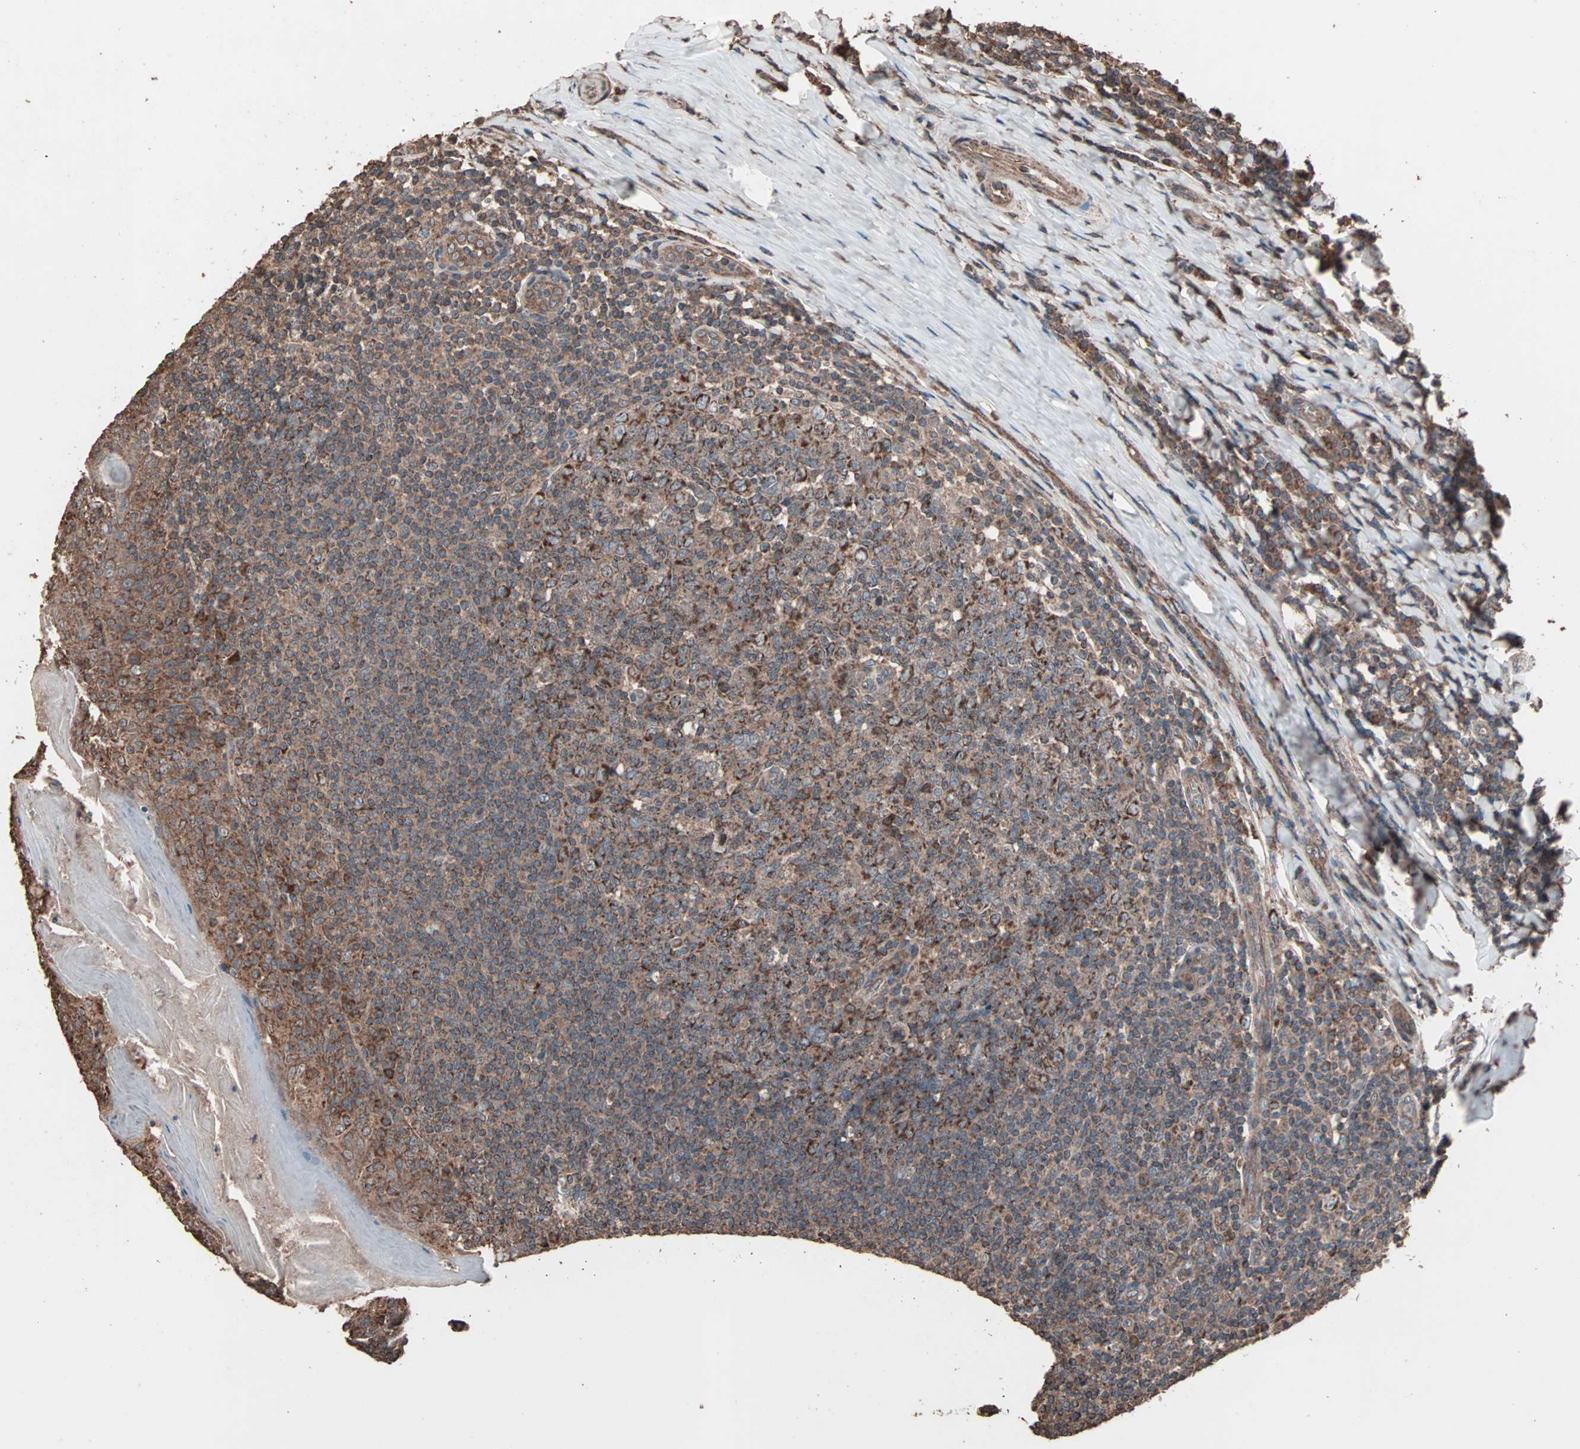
{"staining": {"intensity": "strong", "quantity": ">75%", "location": "cytoplasmic/membranous"}, "tissue": "tonsil", "cell_type": "Germinal center cells", "image_type": "normal", "snomed": [{"axis": "morphology", "description": "Normal tissue, NOS"}, {"axis": "topography", "description": "Tonsil"}], "caption": "Tonsil stained for a protein (brown) displays strong cytoplasmic/membranous positive expression in approximately >75% of germinal center cells.", "gene": "MRPL2", "patient": {"sex": "male", "age": 31}}